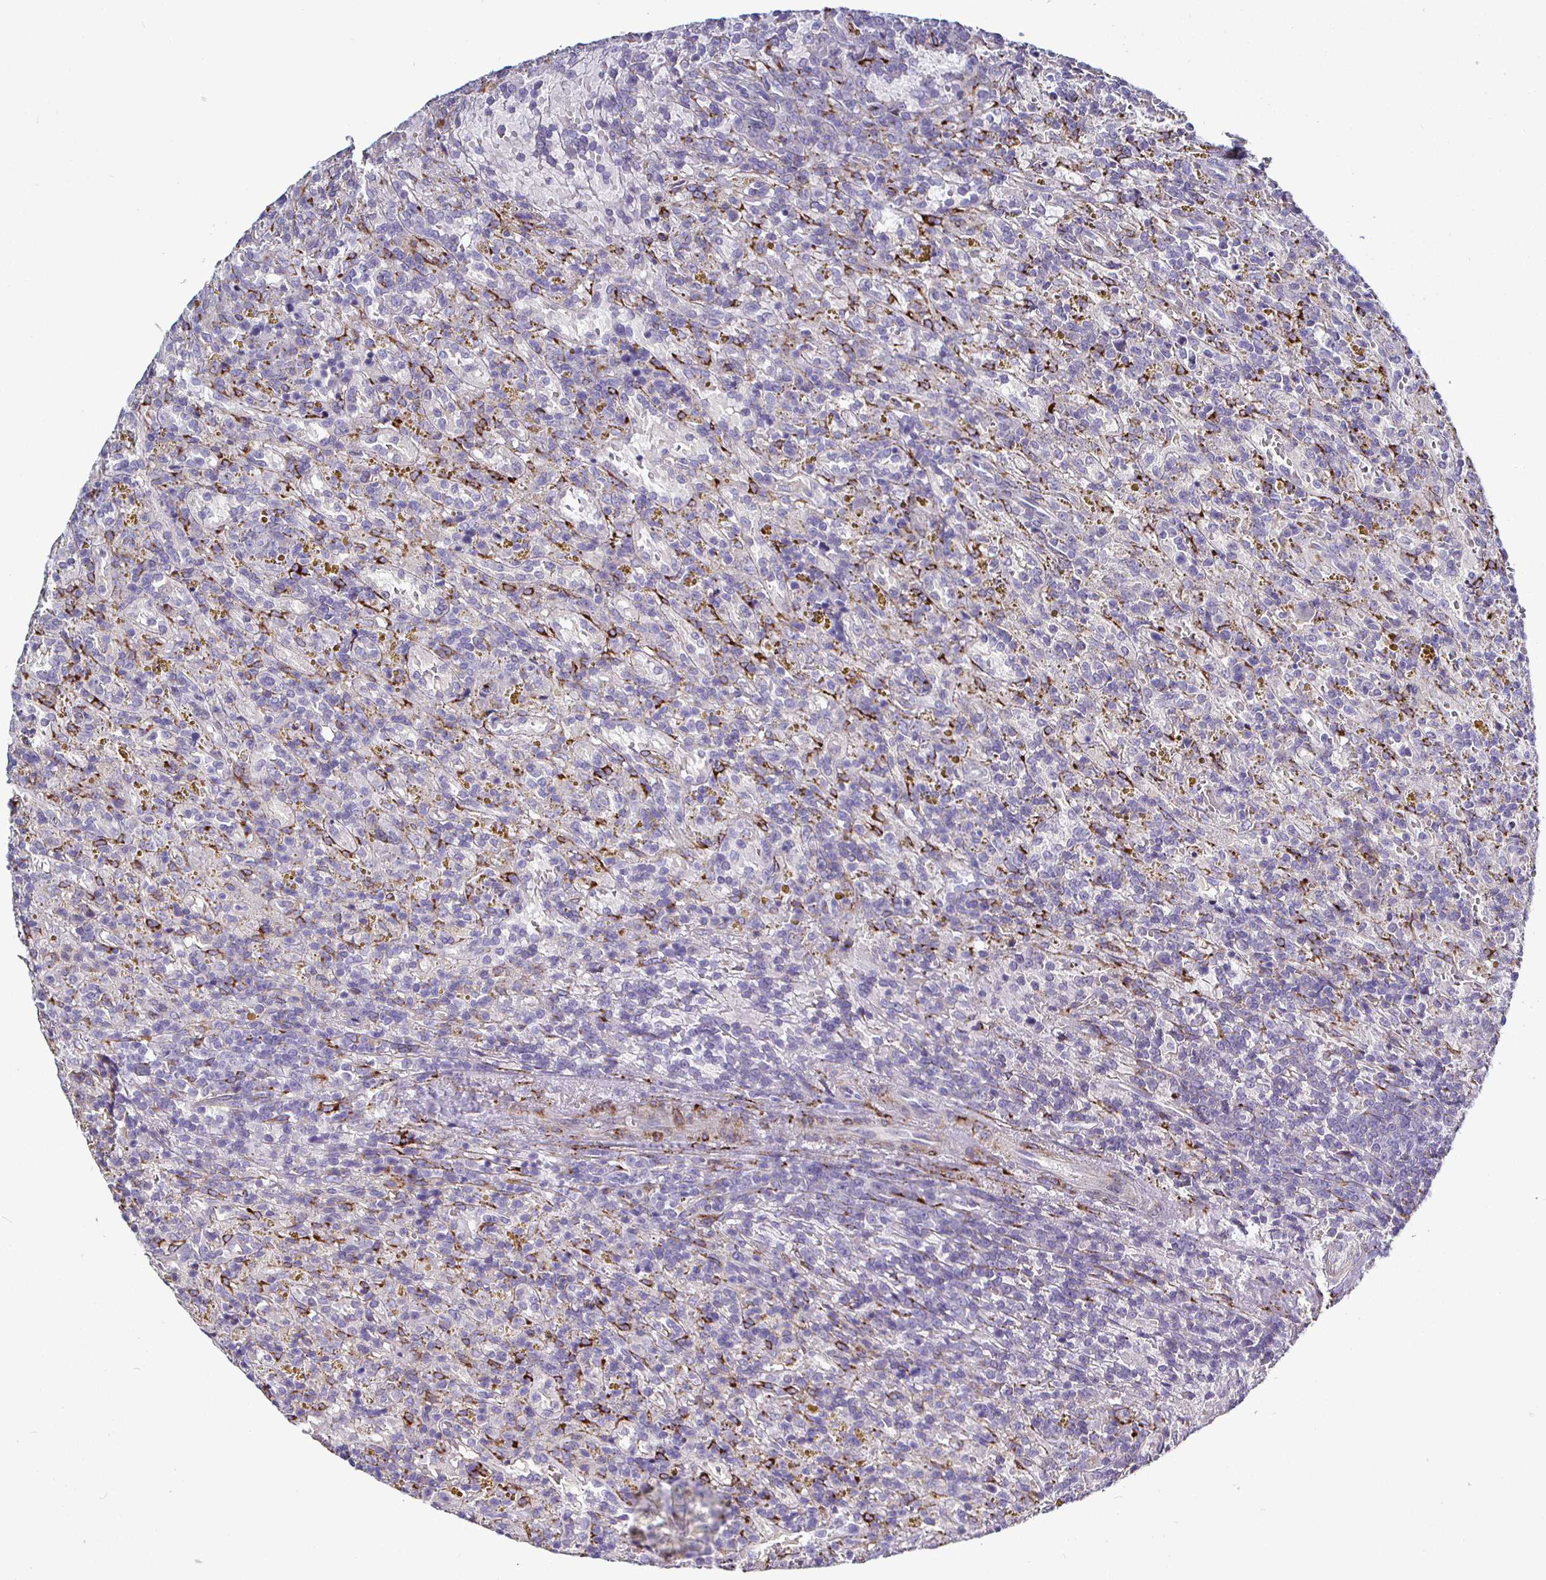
{"staining": {"intensity": "negative", "quantity": "none", "location": "none"}, "tissue": "lymphoma", "cell_type": "Tumor cells", "image_type": "cancer", "snomed": [{"axis": "morphology", "description": "Malignant lymphoma, non-Hodgkin's type, Low grade"}, {"axis": "topography", "description": "Spleen"}], "caption": "Lymphoma was stained to show a protein in brown. There is no significant staining in tumor cells.", "gene": "P4HA2", "patient": {"sex": "female", "age": 65}}